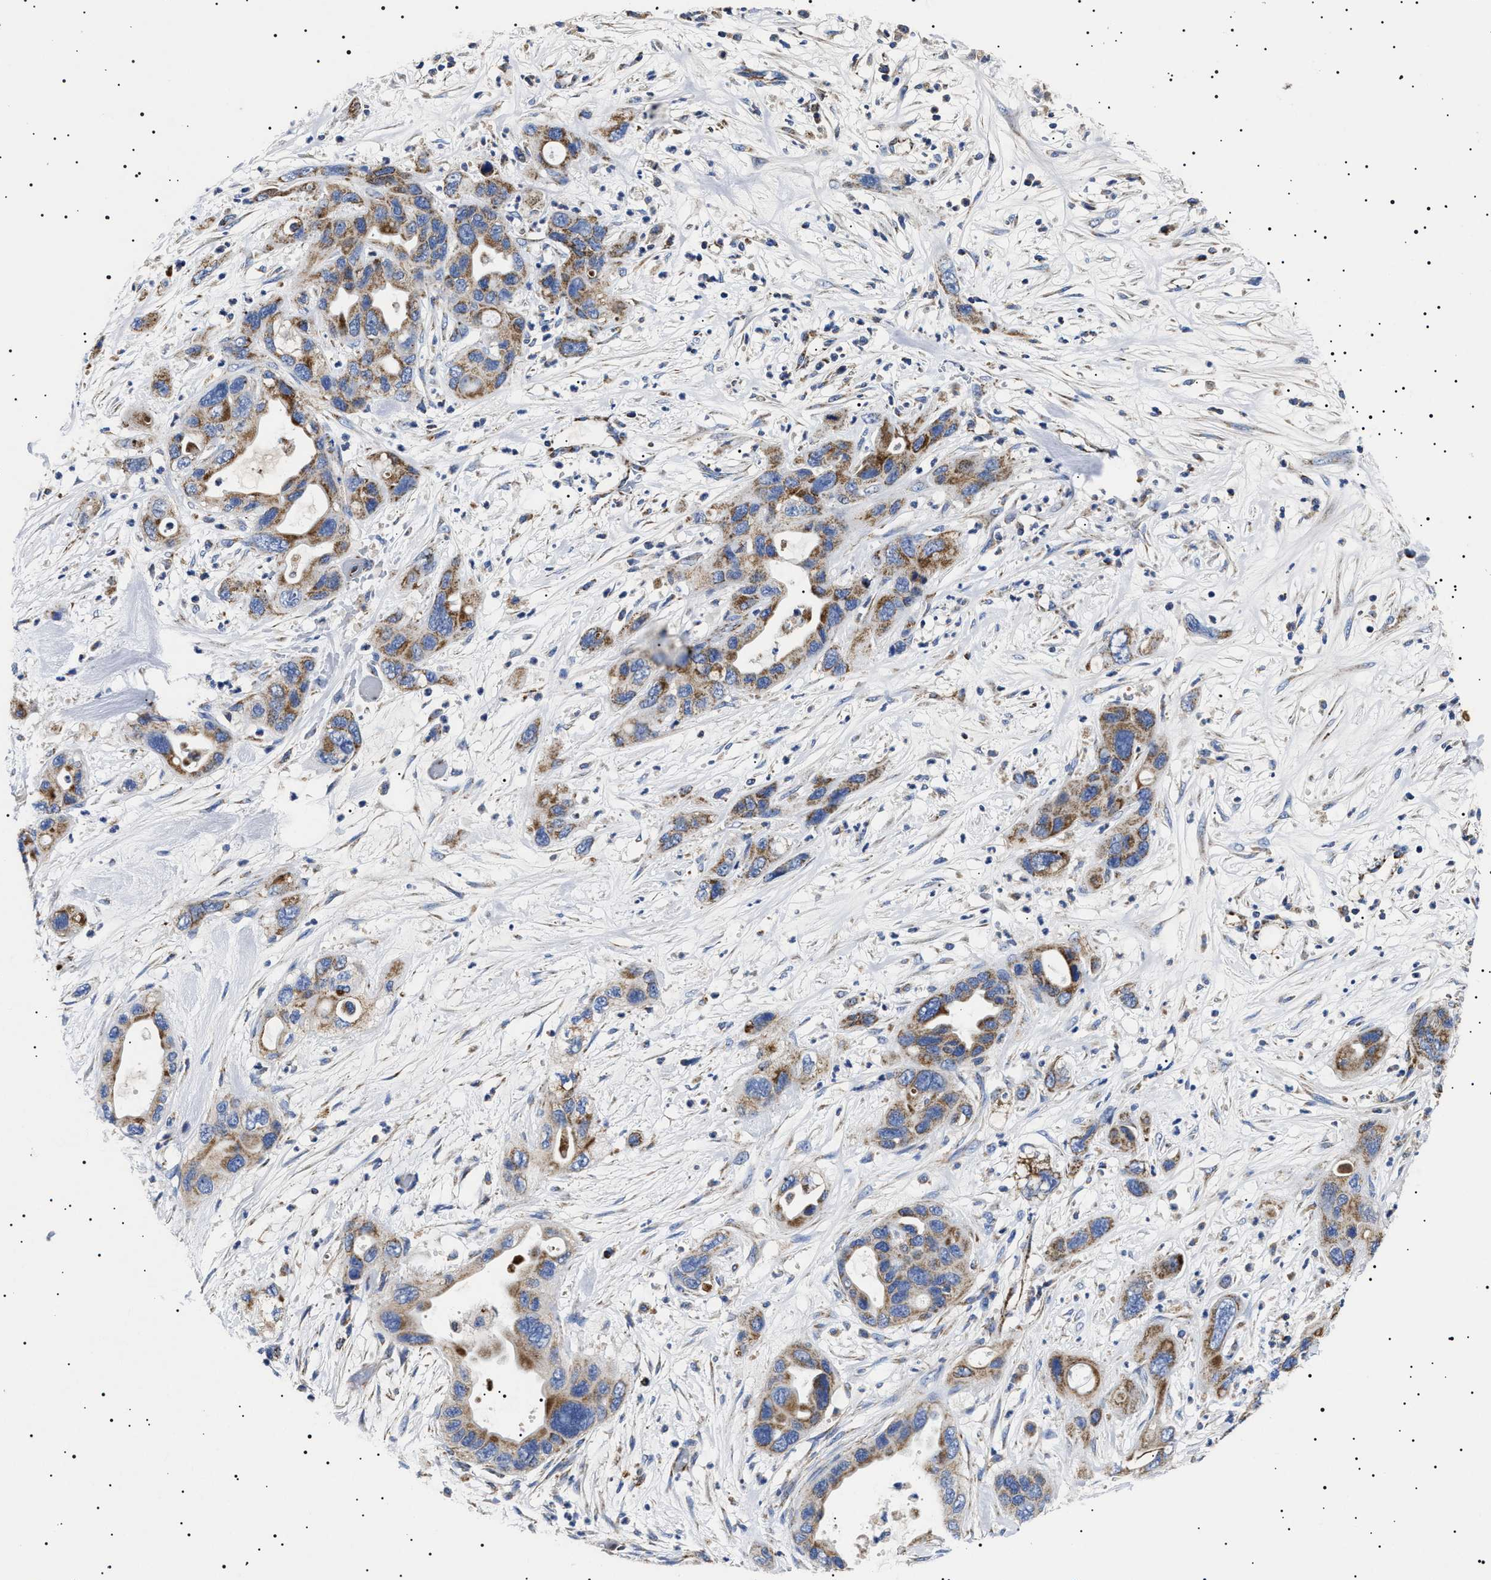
{"staining": {"intensity": "moderate", "quantity": ">75%", "location": "cytoplasmic/membranous"}, "tissue": "pancreatic cancer", "cell_type": "Tumor cells", "image_type": "cancer", "snomed": [{"axis": "morphology", "description": "Adenocarcinoma, NOS"}, {"axis": "topography", "description": "Pancreas"}], "caption": "Adenocarcinoma (pancreatic) tissue reveals moderate cytoplasmic/membranous staining in approximately >75% of tumor cells, visualized by immunohistochemistry.", "gene": "CHRDL2", "patient": {"sex": "female", "age": 71}}